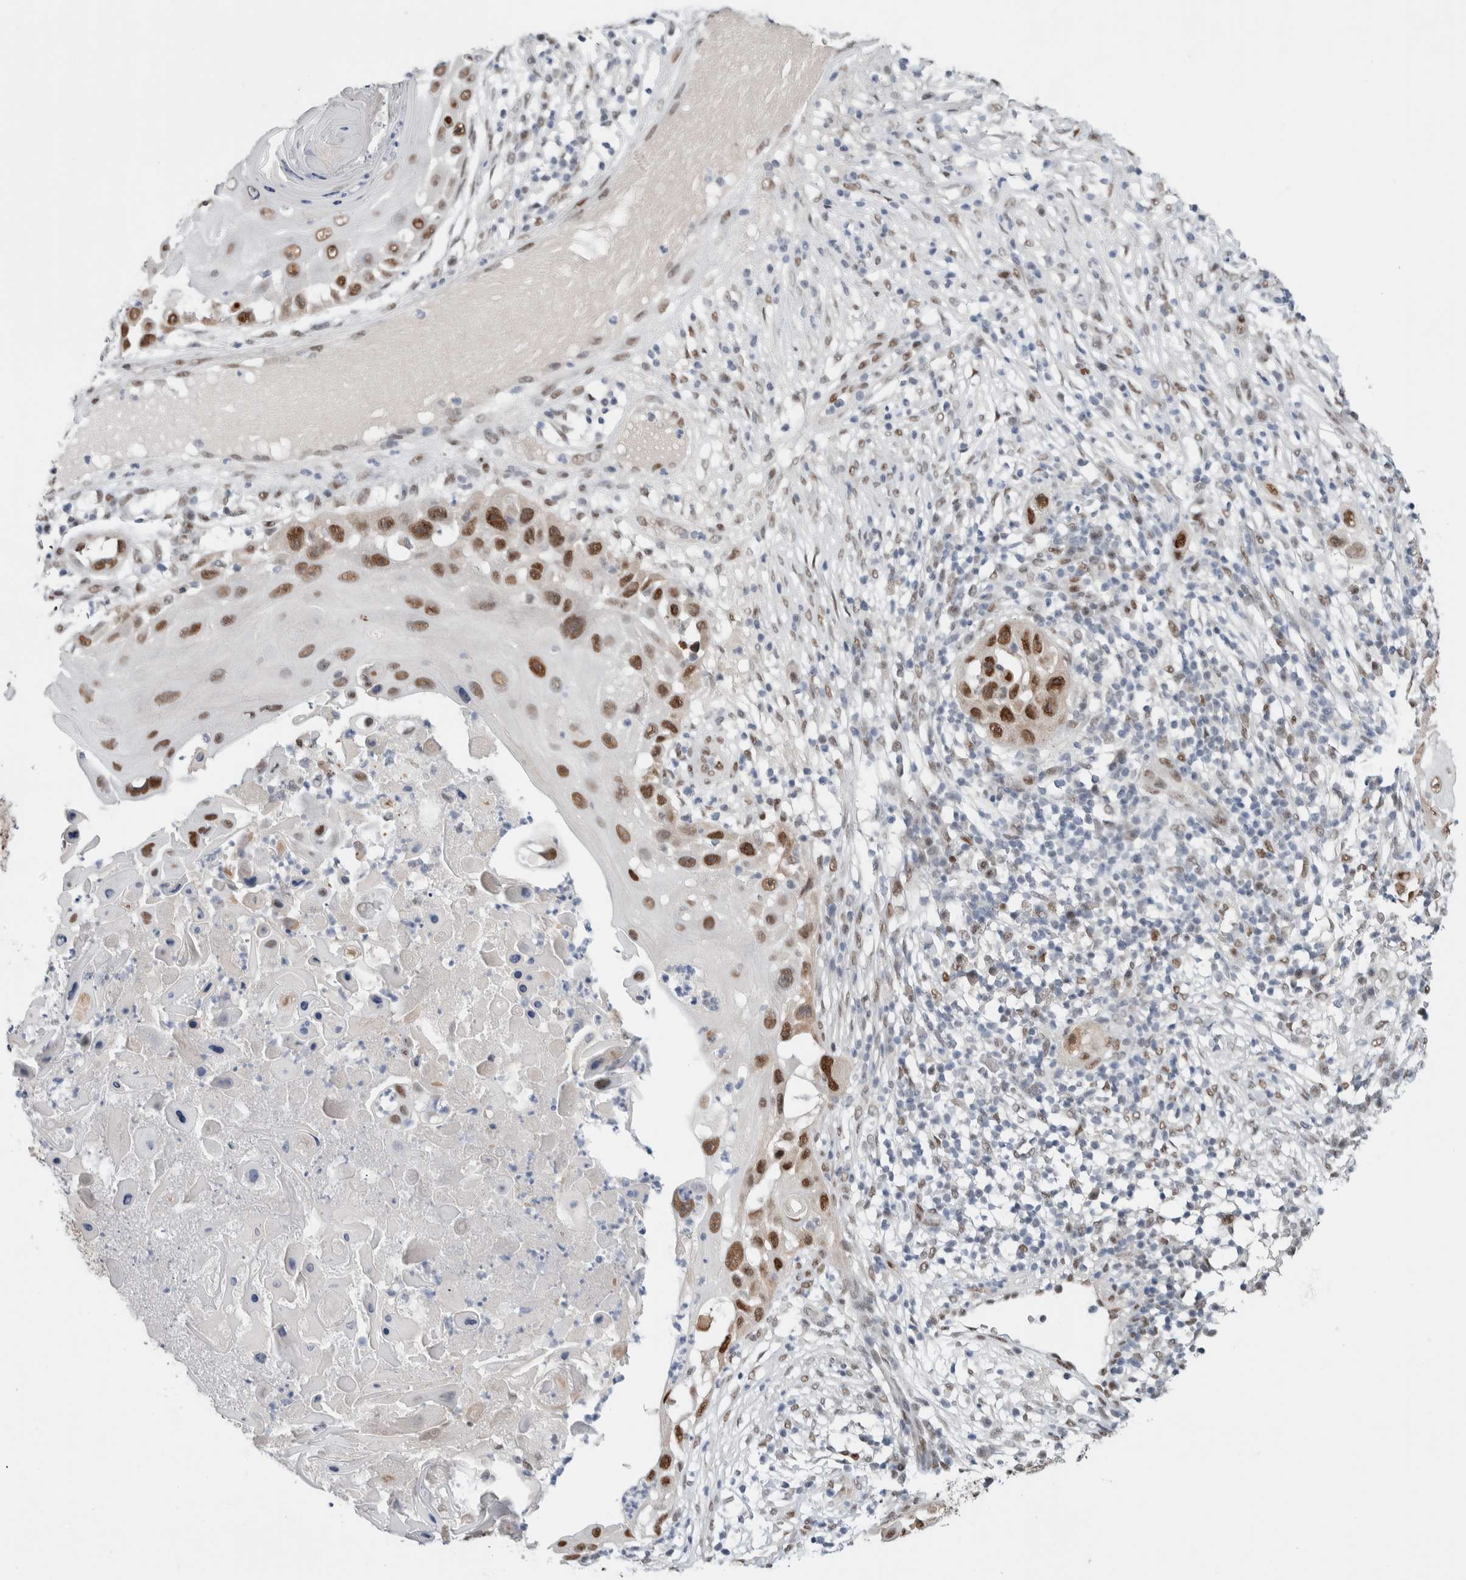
{"staining": {"intensity": "strong", "quantity": ">75%", "location": "nuclear"}, "tissue": "skin cancer", "cell_type": "Tumor cells", "image_type": "cancer", "snomed": [{"axis": "morphology", "description": "Squamous cell carcinoma, NOS"}, {"axis": "topography", "description": "Skin"}], "caption": "Strong nuclear positivity is identified in approximately >75% of tumor cells in skin cancer.", "gene": "PRMT1", "patient": {"sex": "female", "age": 44}}